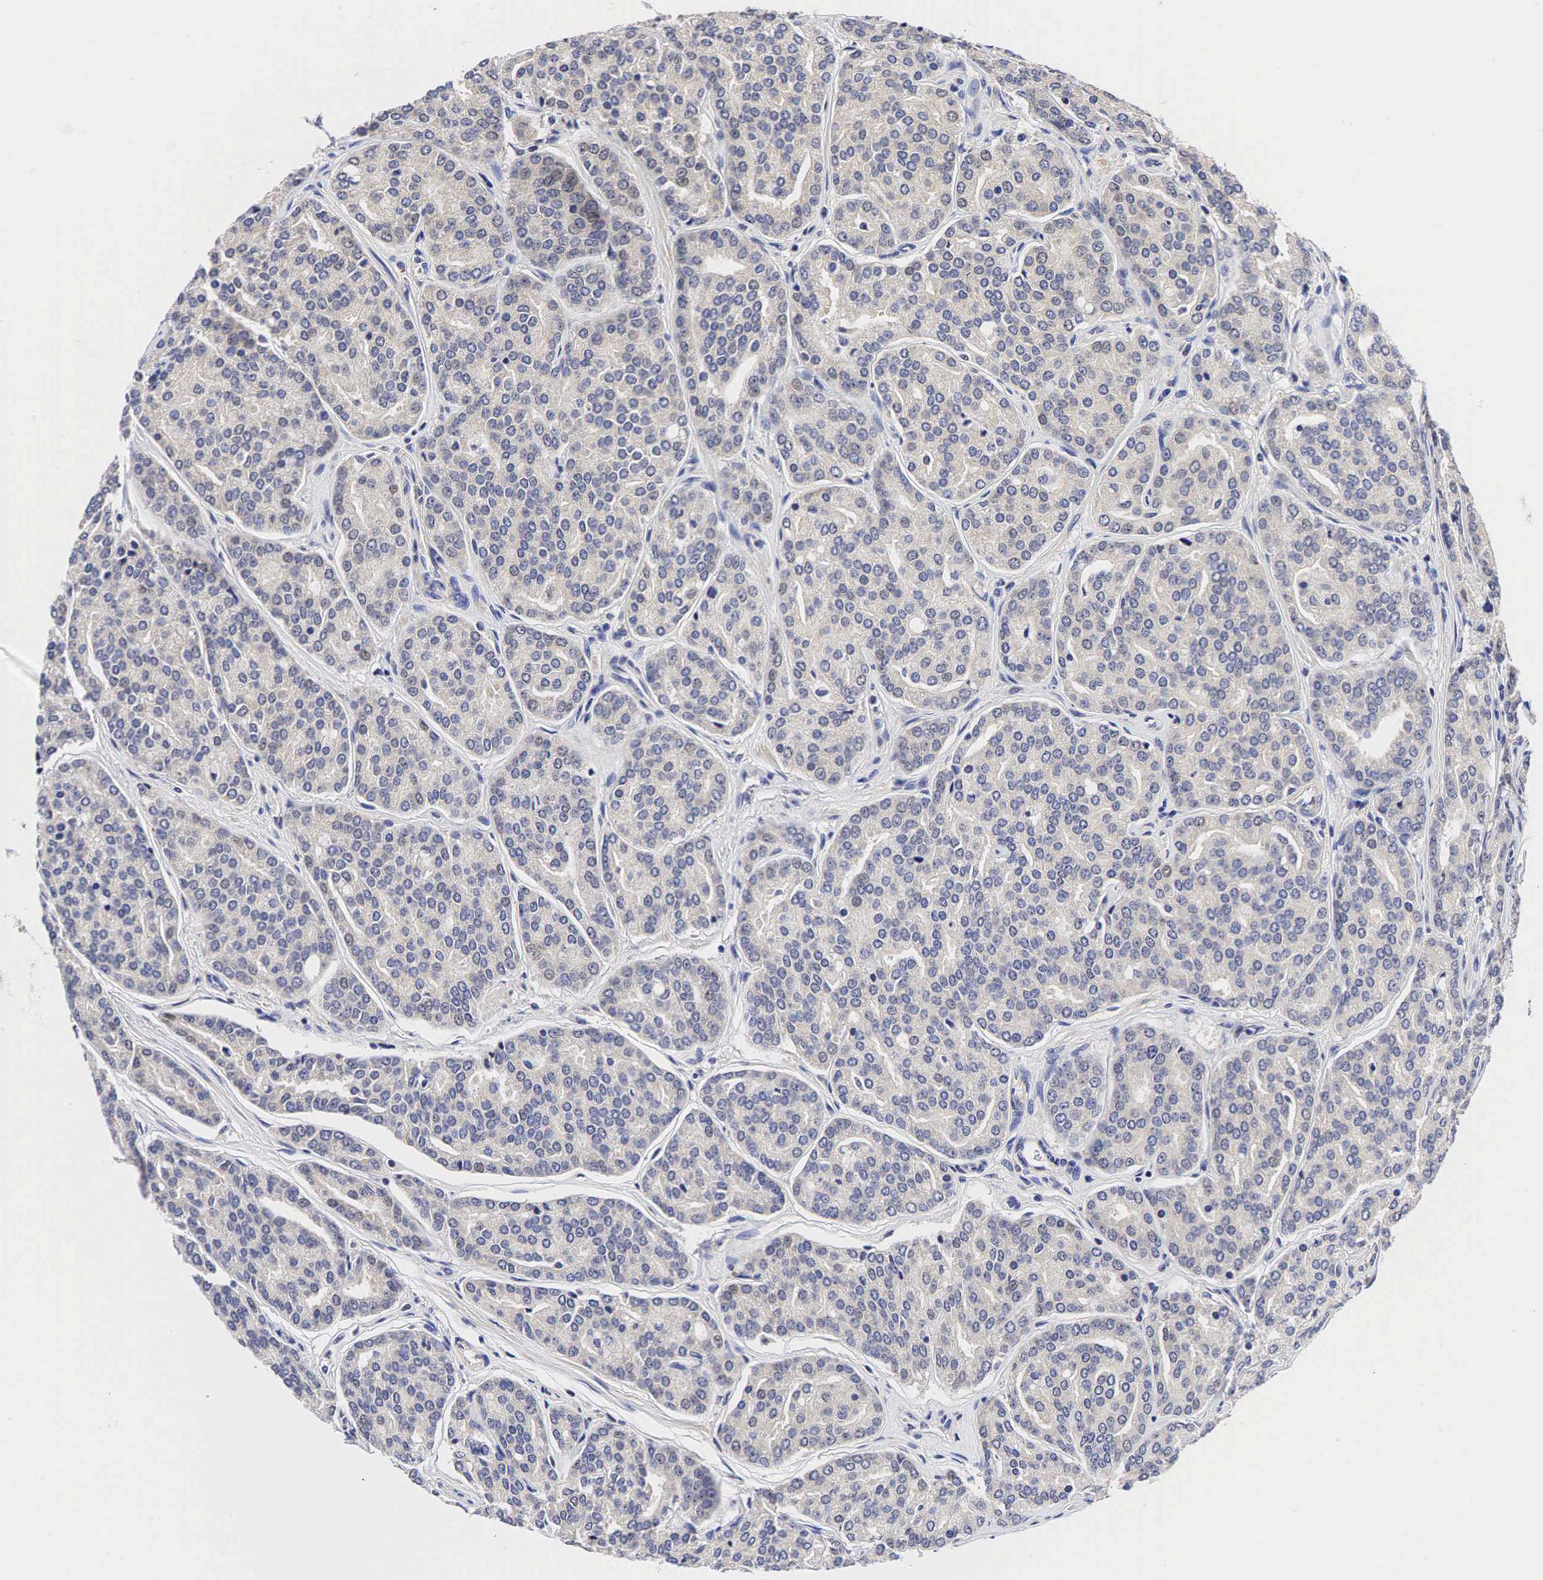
{"staining": {"intensity": "negative", "quantity": "none", "location": "none"}, "tissue": "prostate cancer", "cell_type": "Tumor cells", "image_type": "cancer", "snomed": [{"axis": "morphology", "description": "Adenocarcinoma, High grade"}, {"axis": "topography", "description": "Prostate"}], "caption": "The immunohistochemistry histopathology image has no significant positivity in tumor cells of prostate adenocarcinoma (high-grade) tissue.", "gene": "CCND1", "patient": {"sex": "male", "age": 64}}